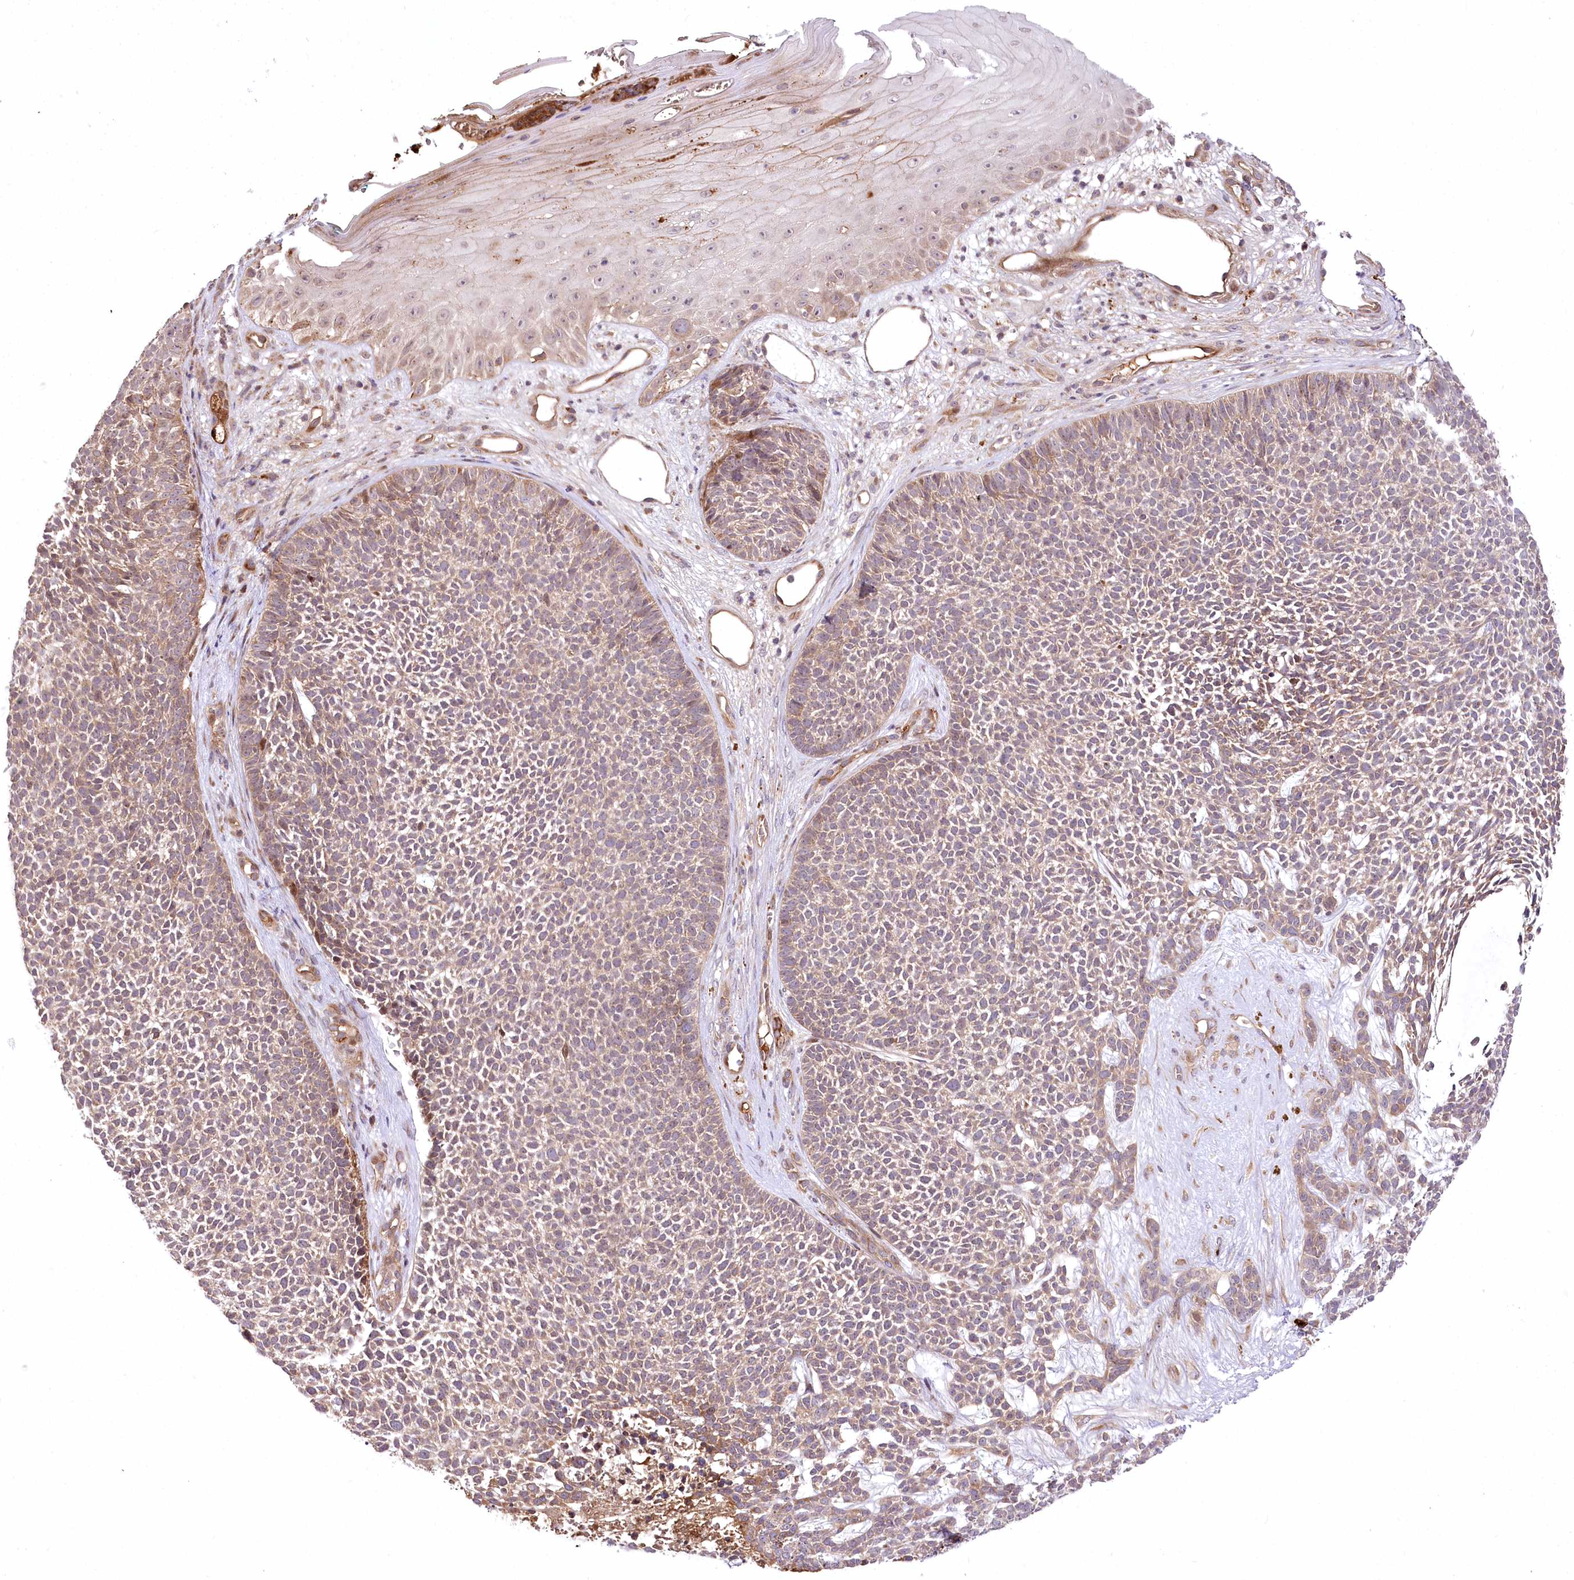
{"staining": {"intensity": "weak", "quantity": ">75%", "location": "cytoplasmic/membranous"}, "tissue": "skin cancer", "cell_type": "Tumor cells", "image_type": "cancer", "snomed": [{"axis": "morphology", "description": "Basal cell carcinoma"}, {"axis": "topography", "description": "Skin"}], "caption": "Basal cell carcinoma (skin) was stained to show a protein in brown. There is low levels of weak cytoplasmic/membranous staining in about >75% of tumor cells. The protein of interest is stained brown, and the nuclei are stained in blue (DAB IHC with brightfield microscopy, high magnification).", "gene": "PSTK", "patient": {"sex": "female", "age": 84}}